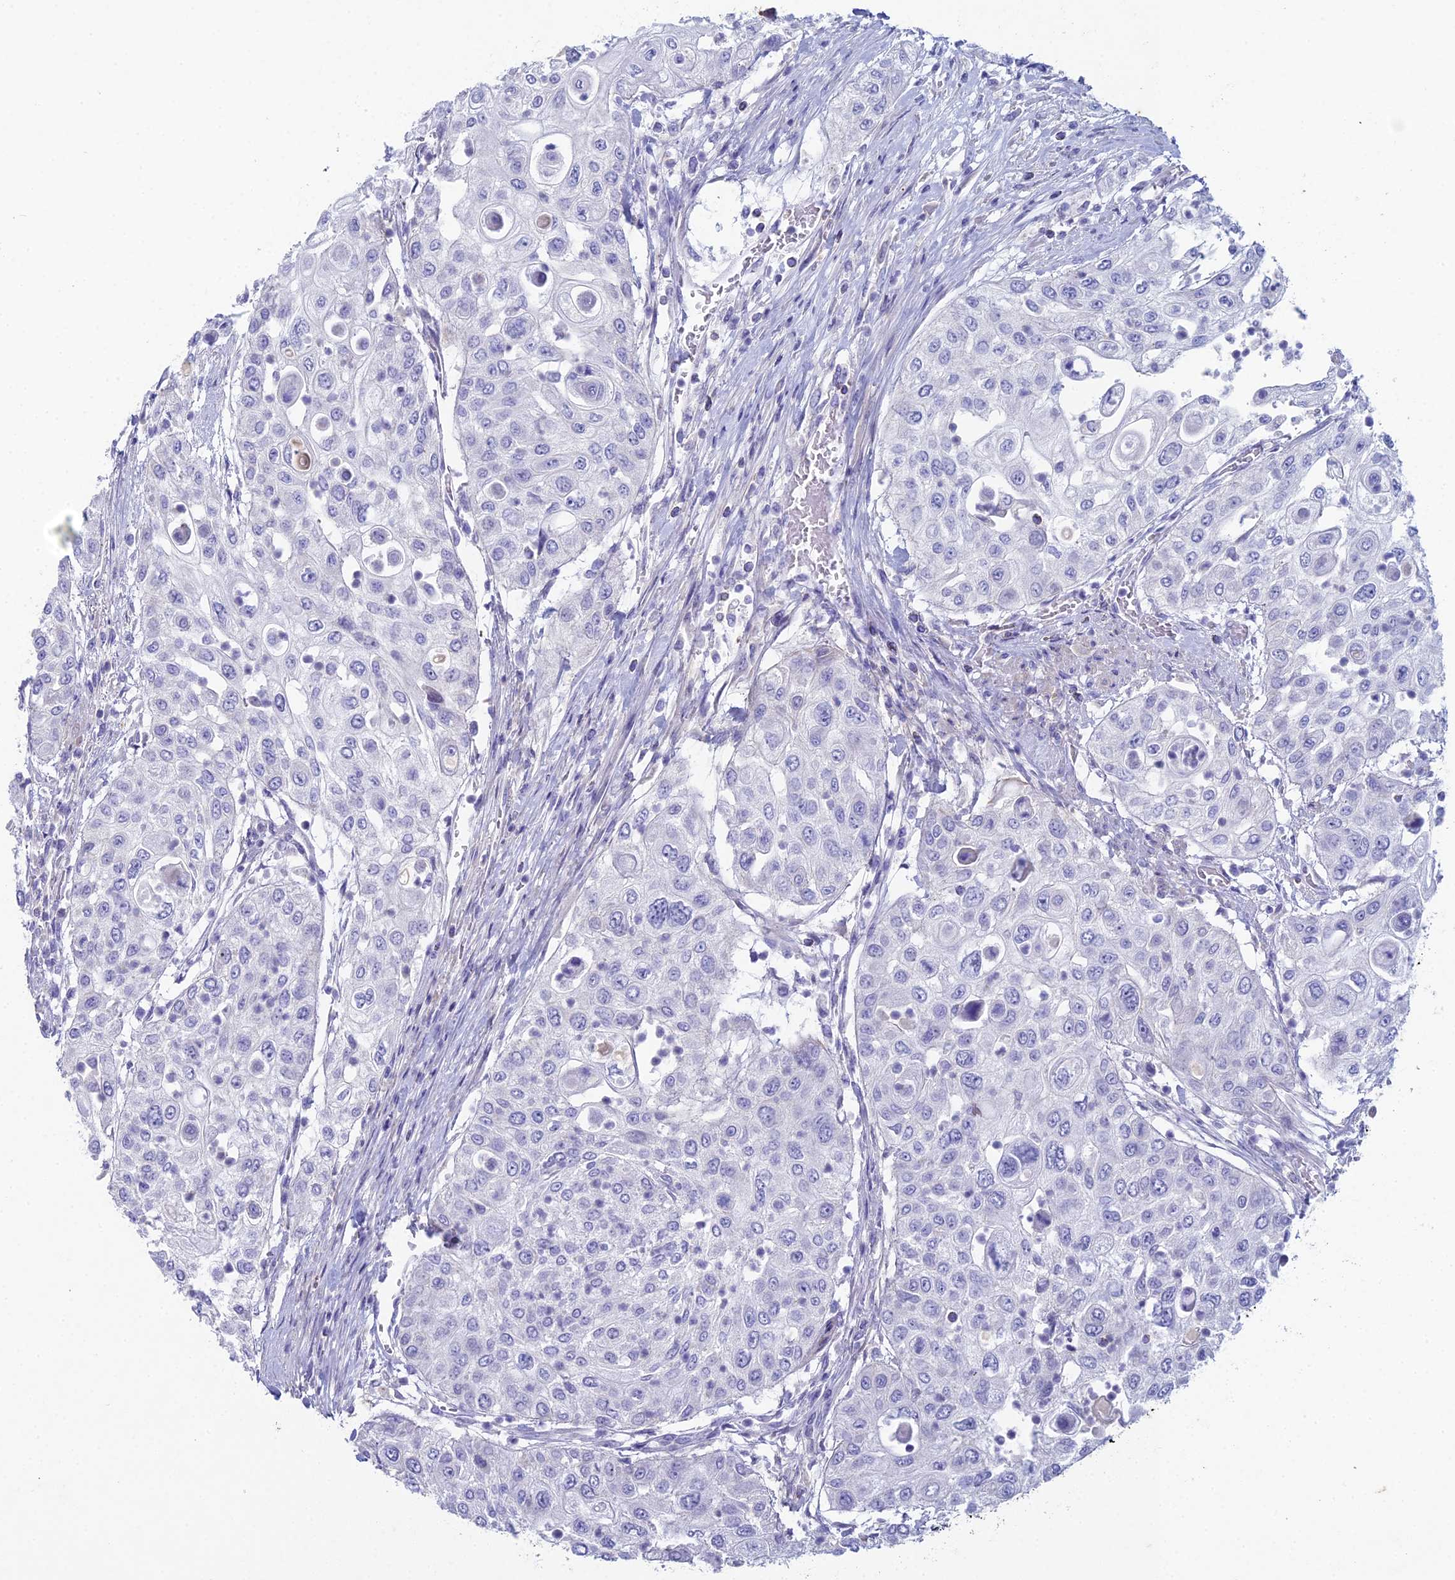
{"staining": {"intensity": "negative", "quantity": "none", "location": "none"}, "tissue": "urothelial cancer", "cell_type": "Tumor cells", "image_type": "cancer", "snomed": [{"axis": "morphology", "description": "Urothelial carcinoma, High grade"}, {"axis": "topography", "description": "Urinary bladder"}], "caption": "Urothelial cancer stained for a protein using immunohistochemistry shows no expression tumor cells.", "gene": "NCAM1", "patient": {"sex": "female", "age": 79}}